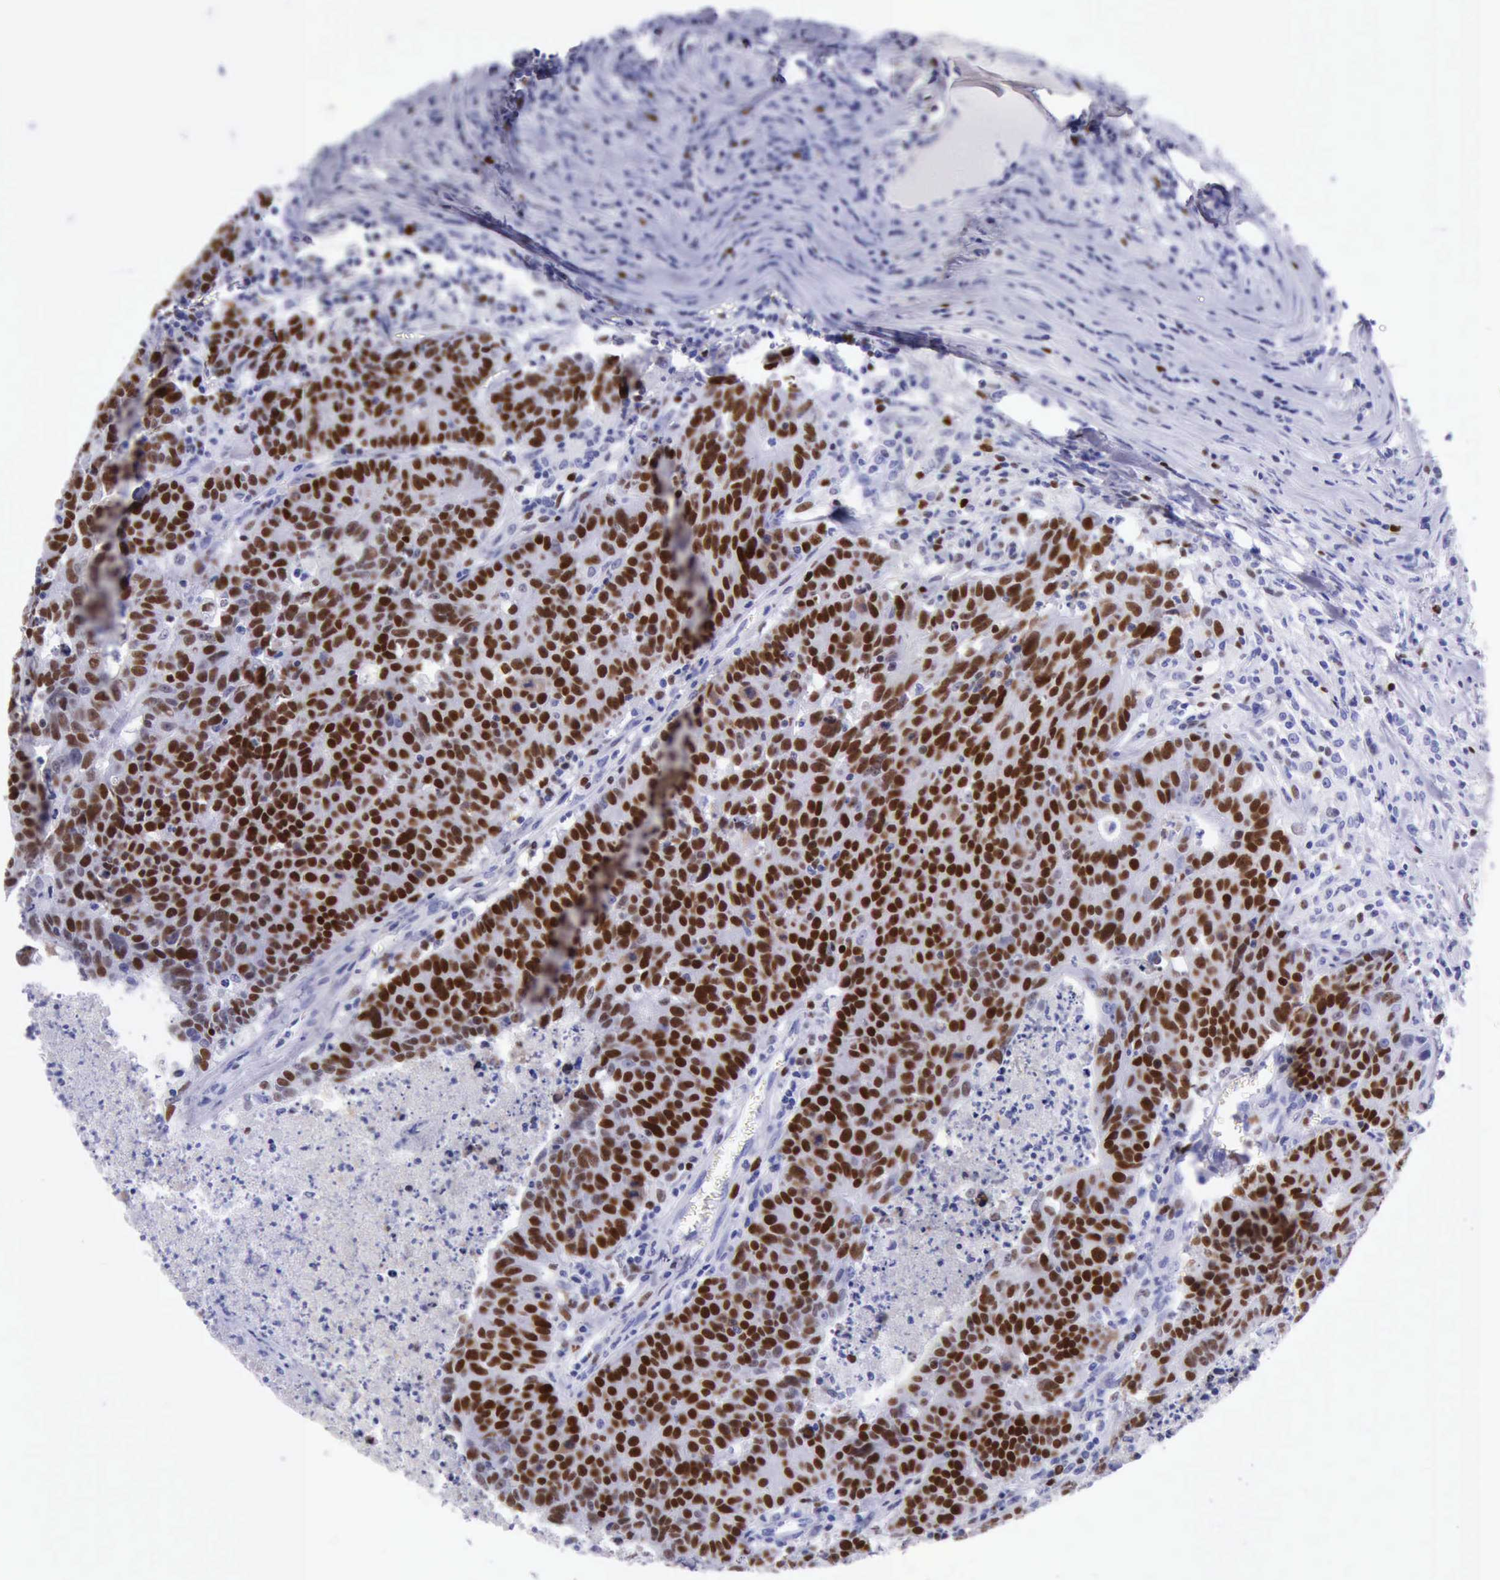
{"staining": {"intensity": "strong", "quantity": ">75%", "location": "nuclear"}, "tissue": "colorectal cancer", "cell_type": "Tumor cells", "image_type": "cancer", "snomed": [{"axis": "morphology", "description": "Adenocarcinoma, NOS"}, {"axis": "topography", "description": "Colon"}], "caption": "Colorectal cancer stained with a brown dye demonstrates strong nuclear positive expression in approximately >75% of tumor cells.", "gene": "MCM2", "patient": {"sex": "female", "age": 53}}